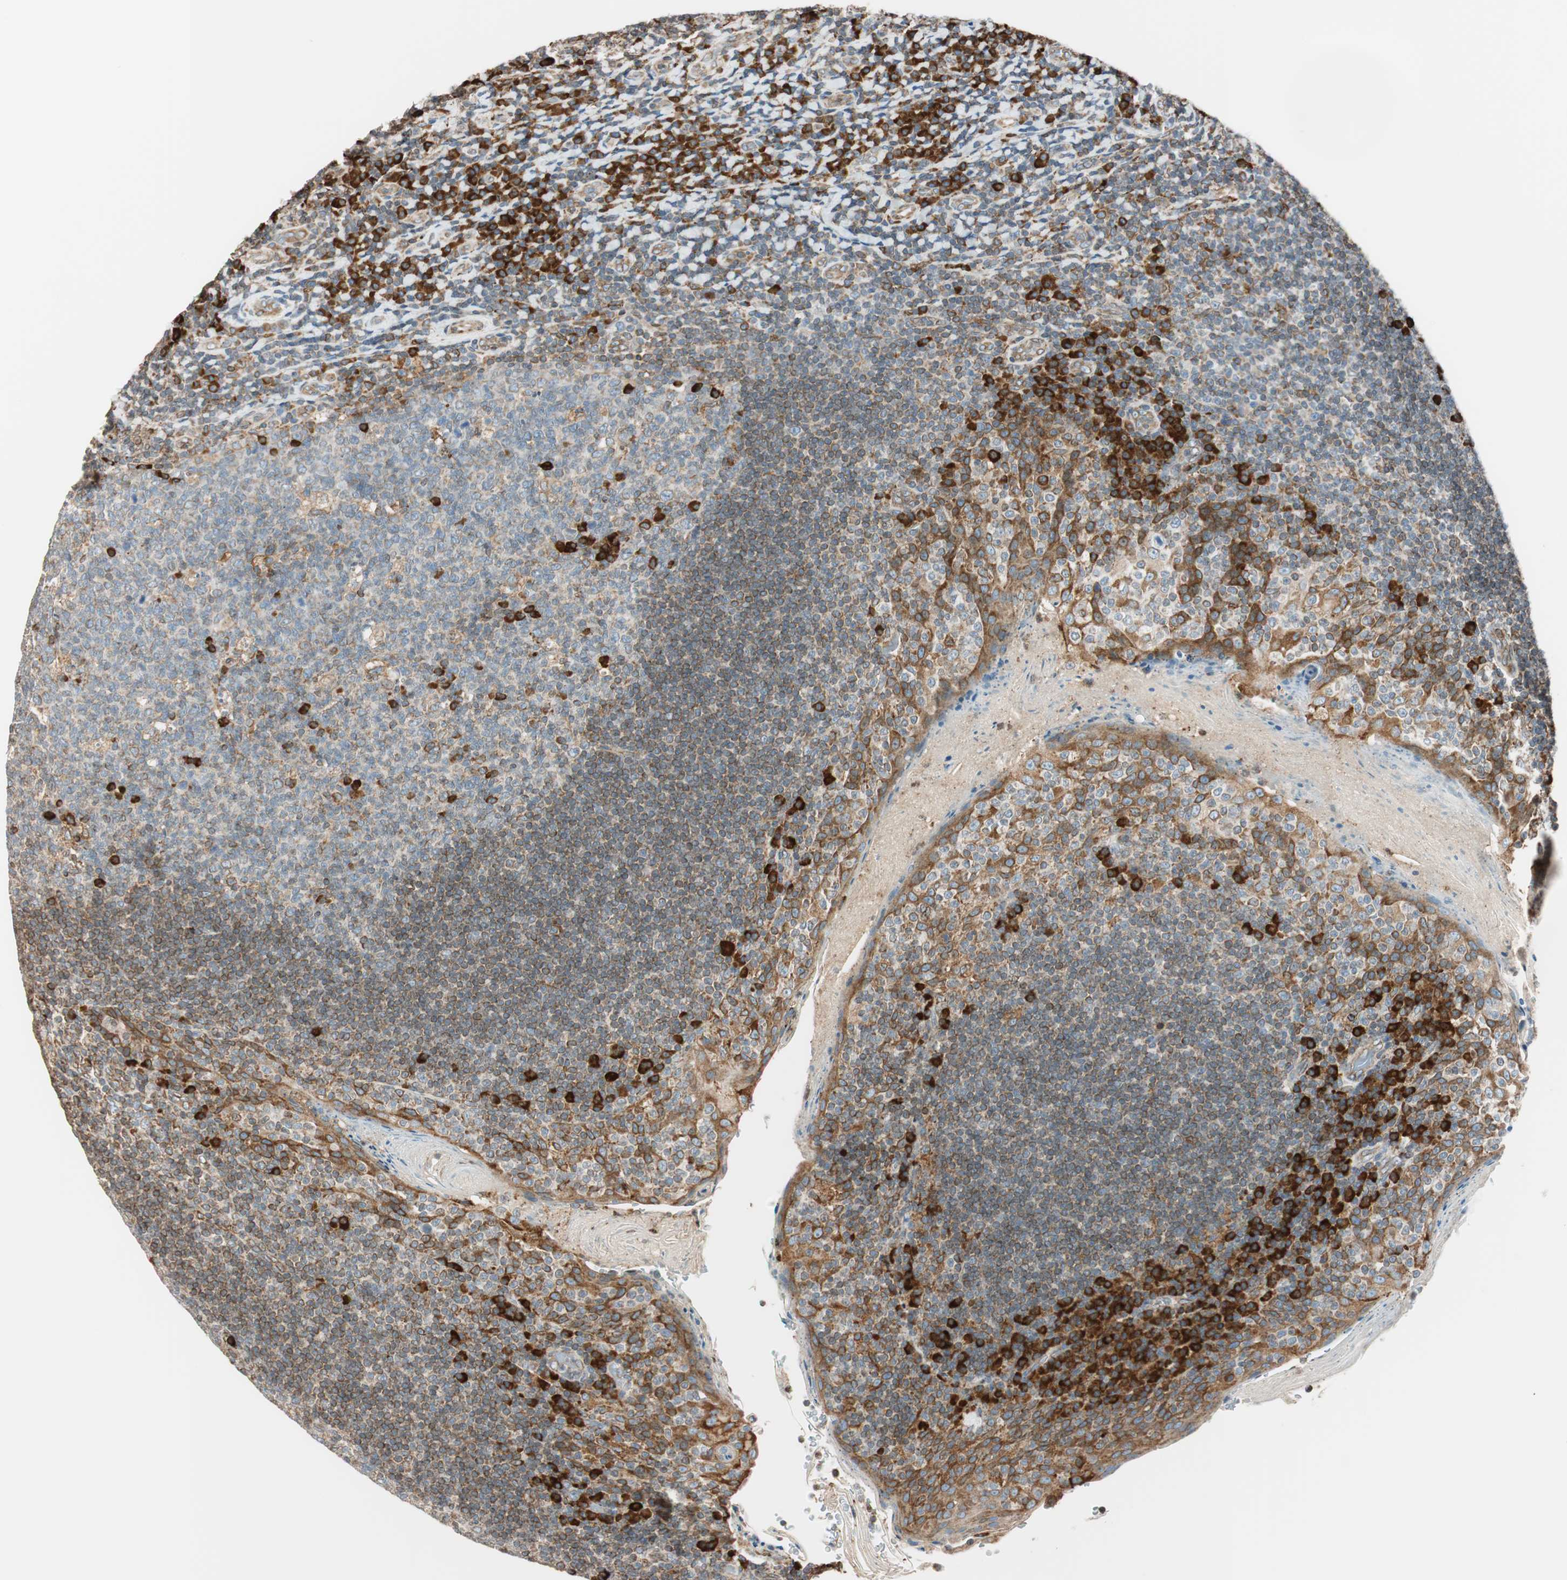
{"staining": {"intensity": "moderate", "quantity": "25%-75%", "location": "cytoplasmic/membranous"}, "tissue": "tonsil", "cell_type": "Germinal center cells", "image_type": "normal", "snomed": [{"axis": "morphology", "description": "Normal tissue, NOS"}, {"axis": "topography", "description": "Tonsil"}], "caption": "Immunohistochemistry (IHC) histopathology image of unremarkable tonsil stained for a protein (brown), which demonstrates medium levels of moderate cytoplasmic/membranous staining in about 25%-75% of germinal center cells.", "gene": "PRKCSH", "patient": {"sex": "male", "age": 17}}